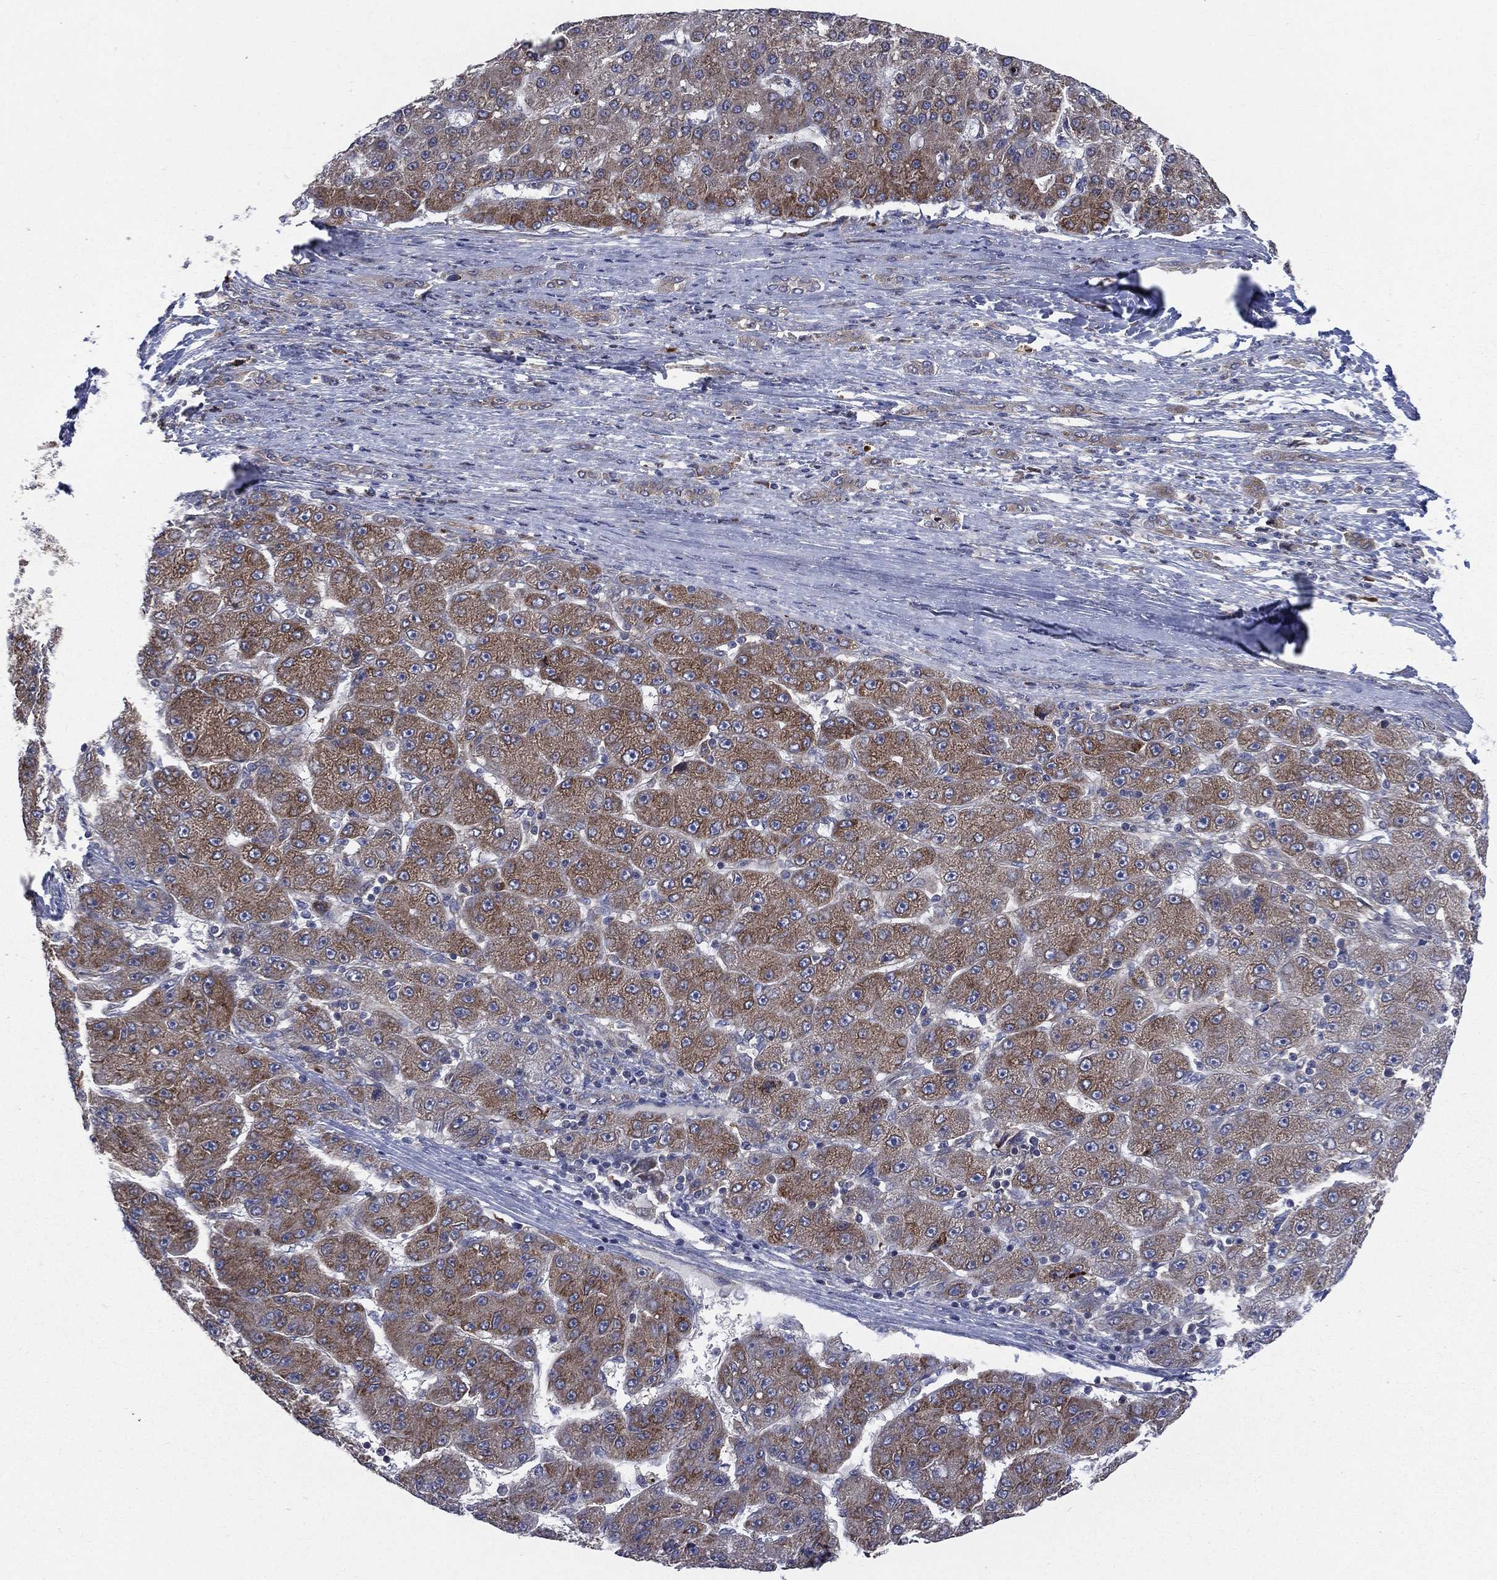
{"staining": {"intensity": "strong", "quantity": ">75%", "location": "cytoplasmic/membranous"}, "tissue": "liver cancer", "cell_type": "Tumor cells", "image_type": "cancer", "snomed": [{"axis": "morphology", "description": "Carcinoma, Hepatocellular, NOS"}, {"axis": "topography", "description": "Liver"}], "caption": "A high-resolution histopathology image shows immunohistochemistry (IHC) staining of liver cancer (hepatocellular carcinoma), which displays strong cytoplasmic/membranous expression in about >75% of tumor cells.", "gene": "CCDC159", "patient": {"sex": "male", "age": 67}}